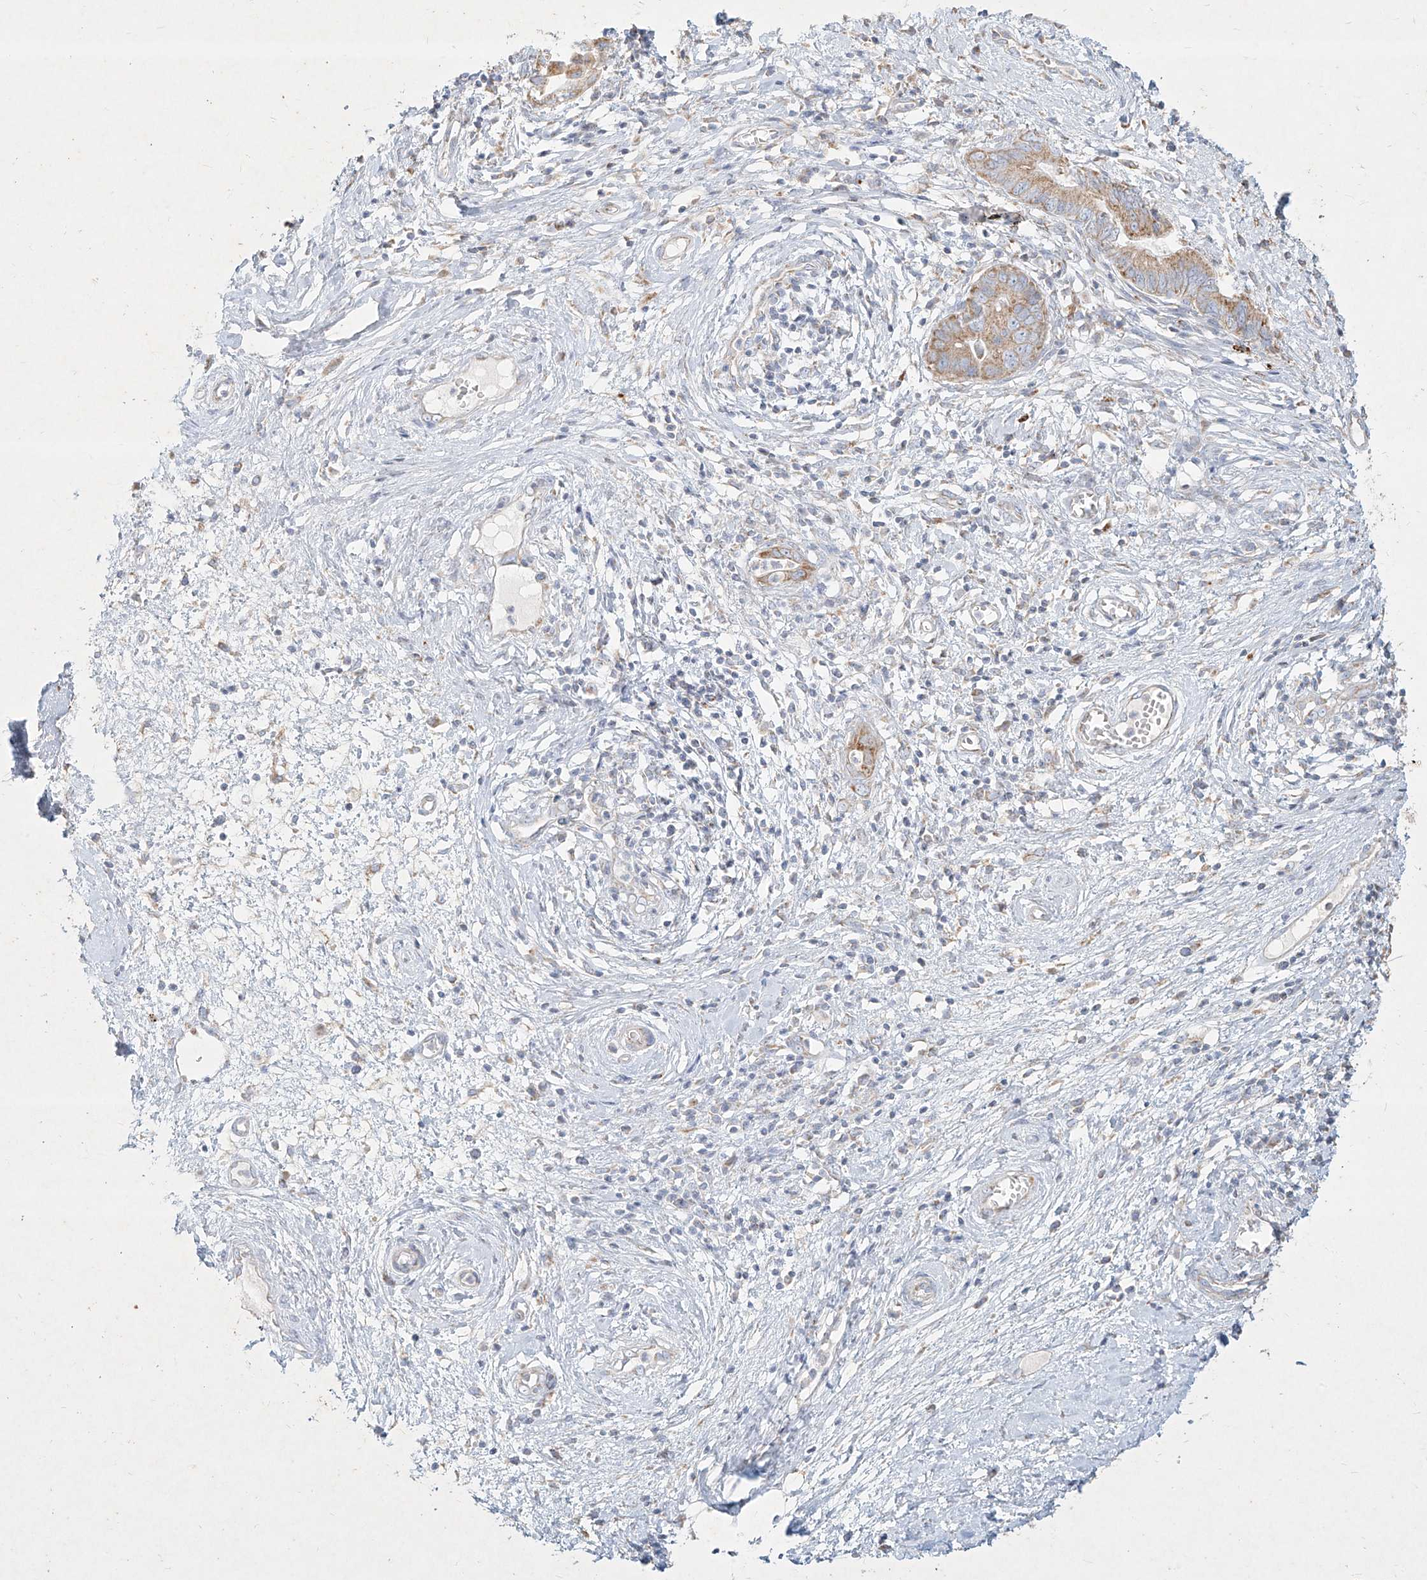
{"staining": {"intensity": "moderate", "quantity": ">75%", "location": "cytoplasmic/membranous"}, "tissue": "cervical cancer", "cell_type": "Tumor cells", "image_type": "cancer", "snomed": [{"axis": "morphology", "description": "Adenocarcinoma, NOS"}, {"axis": "topography", "description": "Cervix"}], "caption": "A photomicrograph of human cervical cancer stained for a protein displays moderate cytoplasmic/membranous brown staining in tumor cells. (brown staining indicates protein expression, while blue staining denotes nuclei).", "gene": "MTX2", "patient": {"sex": "female", "age": 44}}